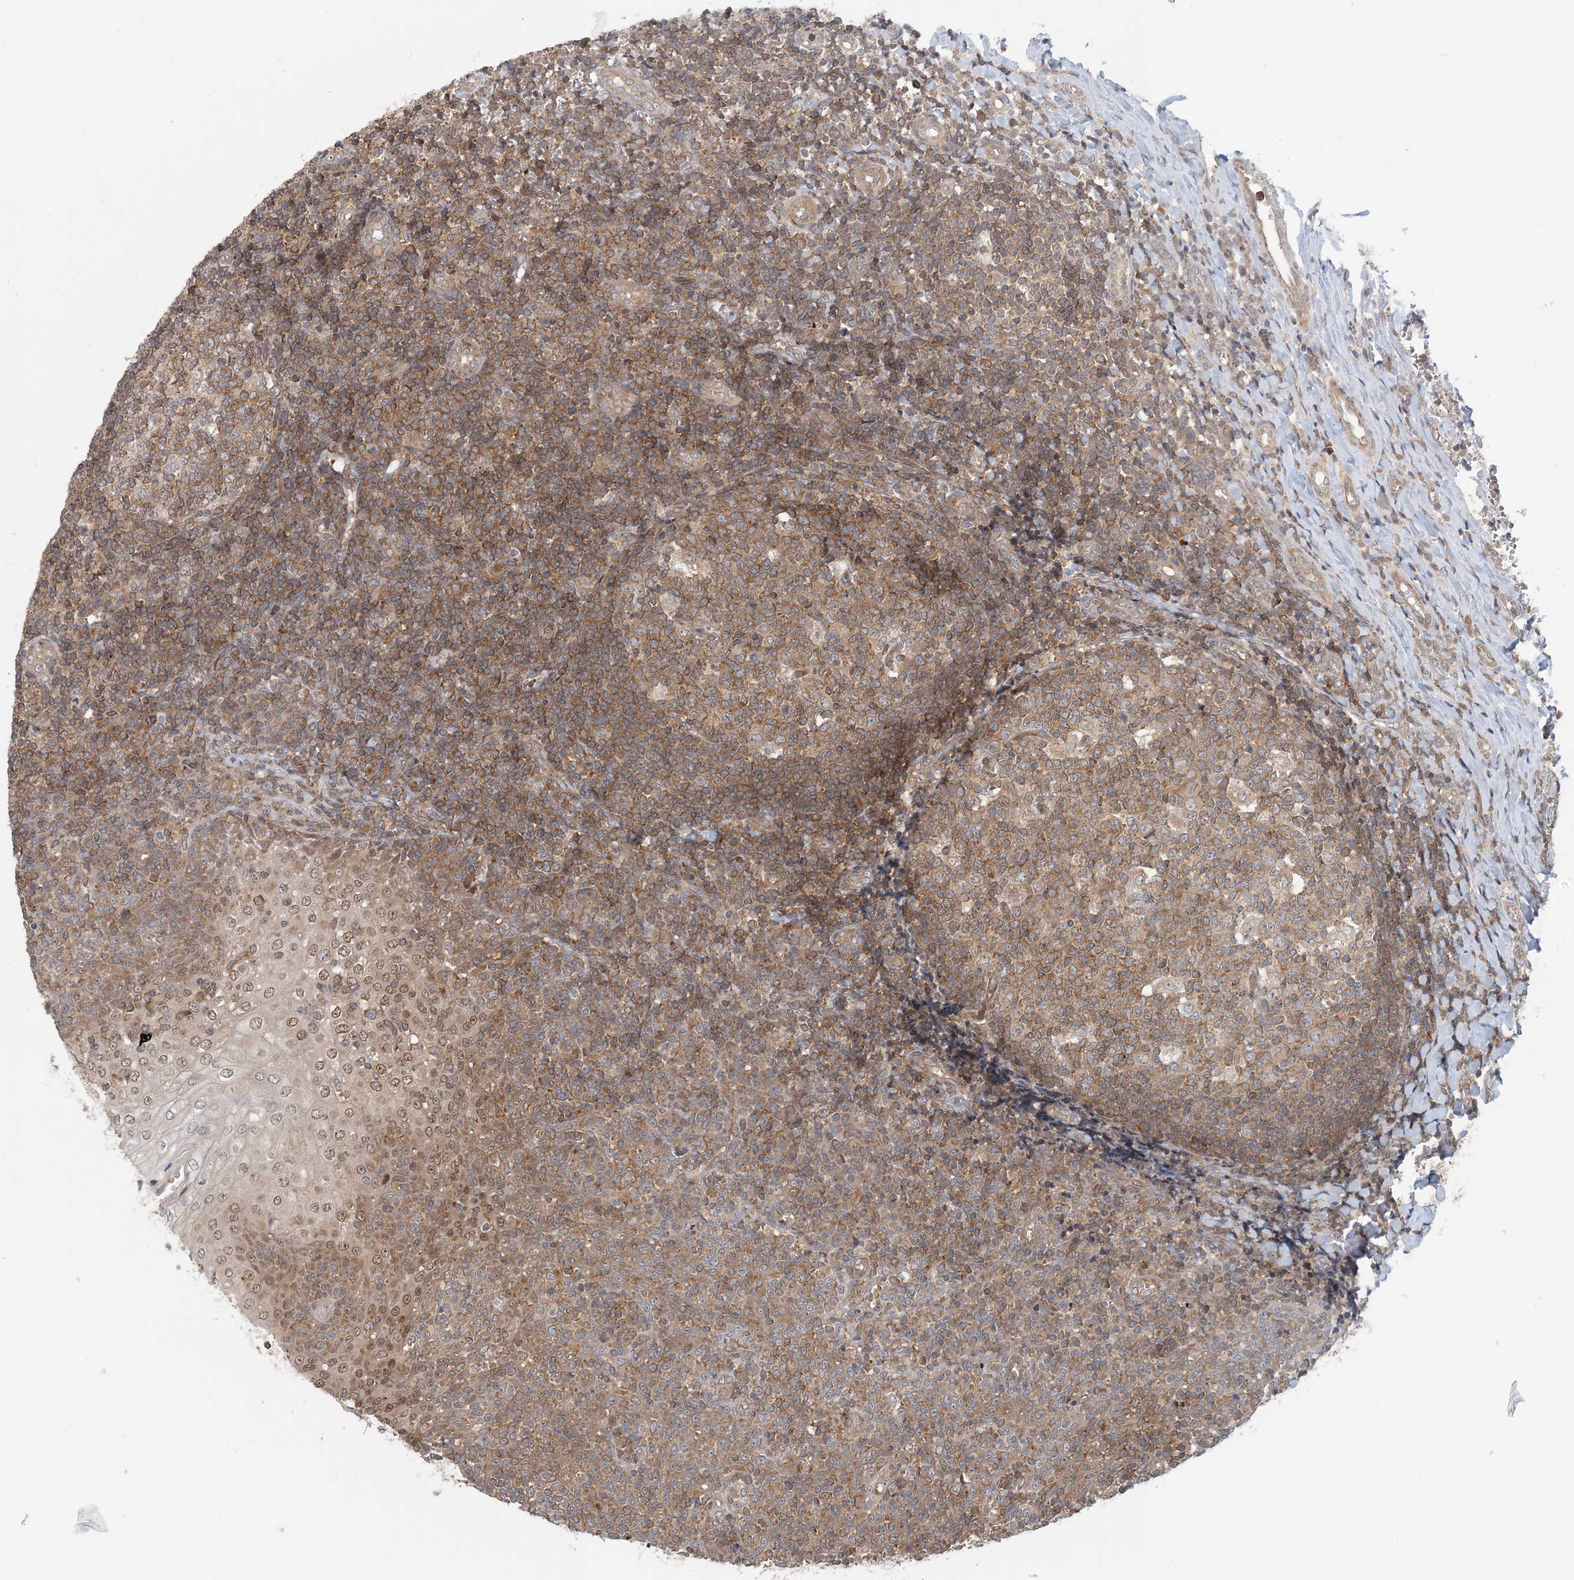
{"staining": {"intensity": "moderate", "quantity": ">75%", "location": "cytoplasmic/membranous"}, "tissue": "tonsil", "cell_type": "Germinal center cells", "image_type": "normal", "snomed": [{"axis": "morphology", "description": "Normal tissue, NOS"}, {"axis": "topography", "description": "Tonsil"}], "caption": "A photomicrograph of tonsil stained for a protein displays moderate cytoplasmic/membranous brown staining in germinal center cells. Nuclei are stained in blue.", "gene": "ATP13A2", "patient": {"sex": "female", "age": 19}}